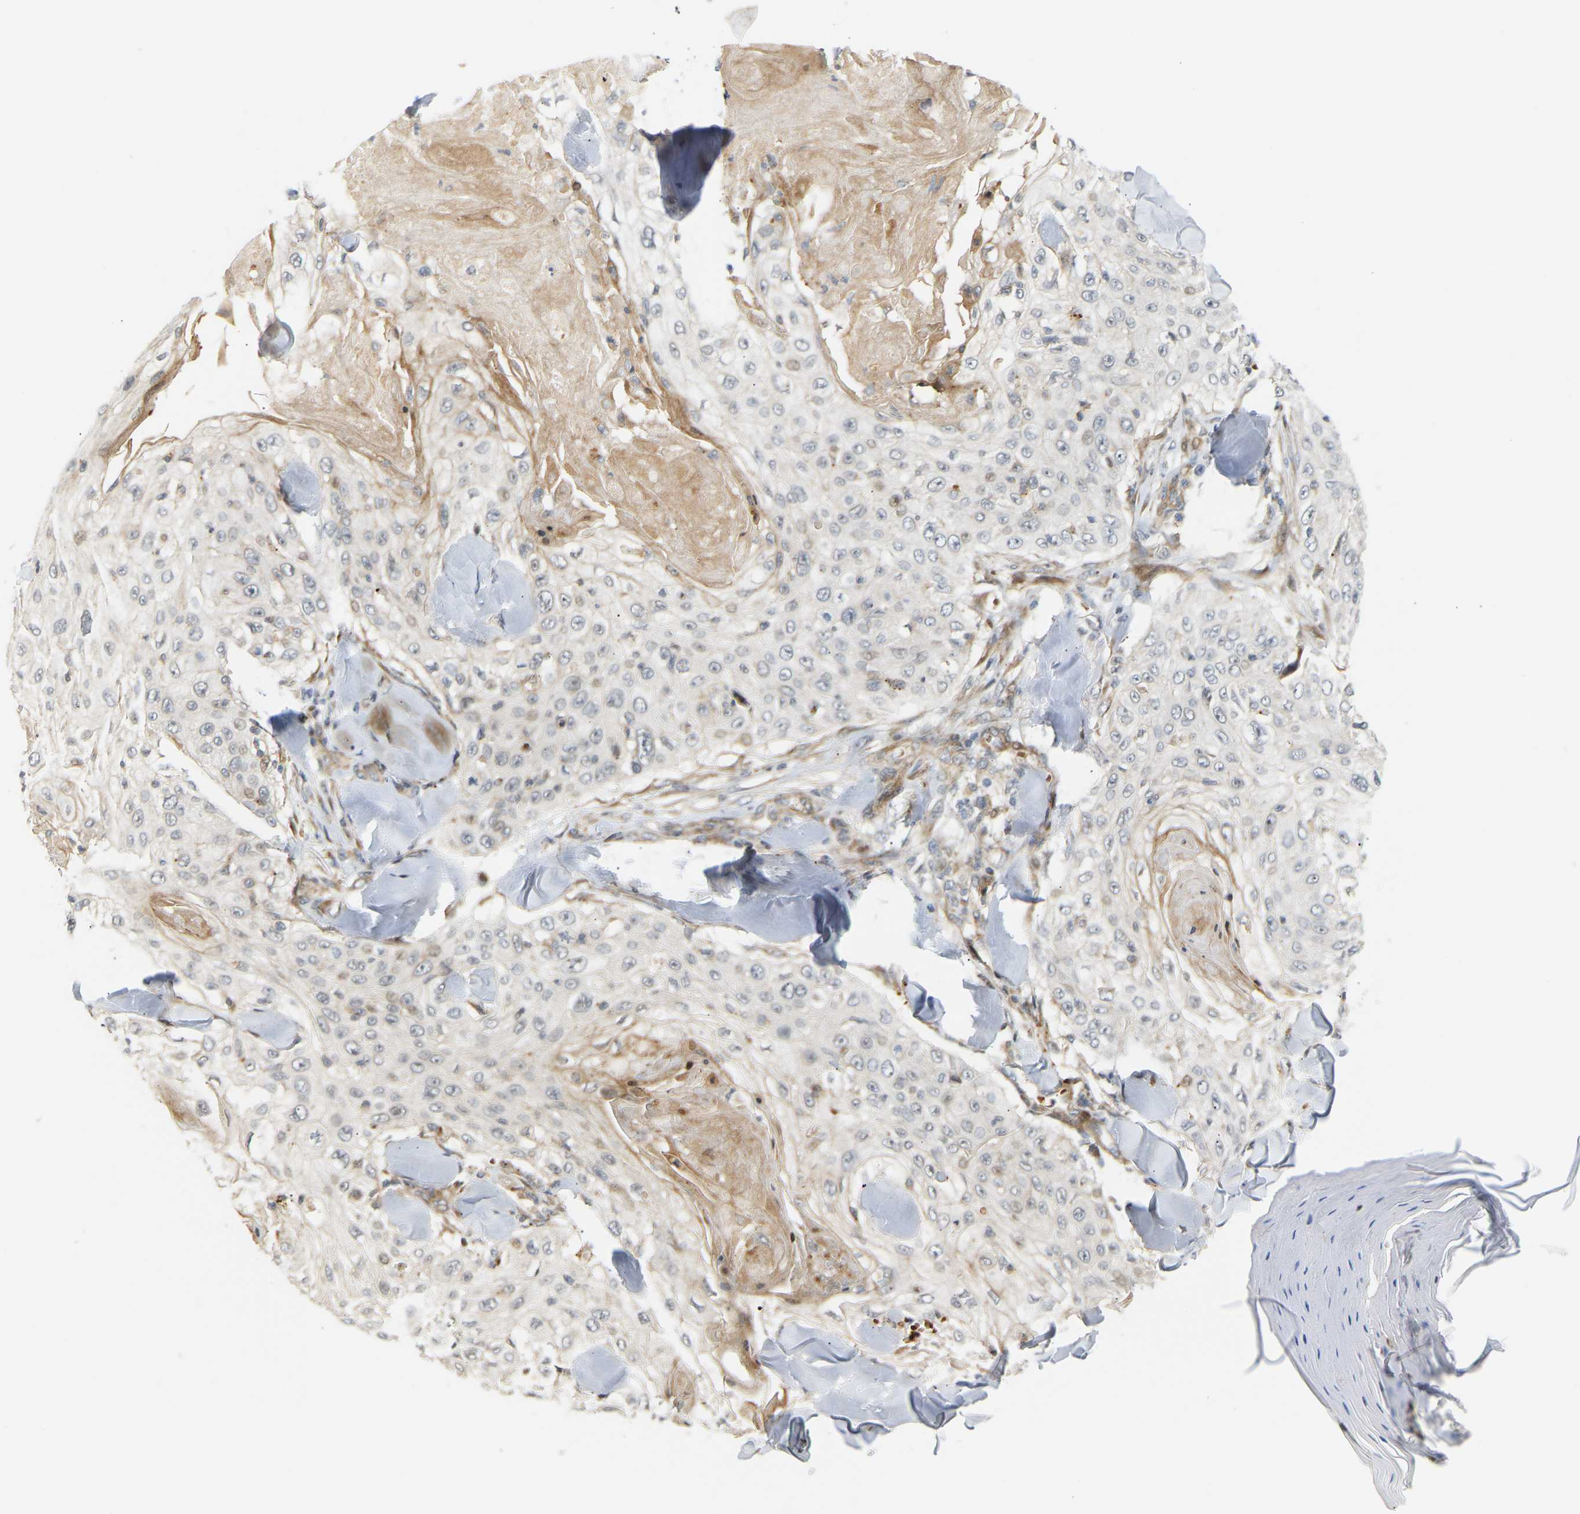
{"staining": {"intensity": "negative", "quantity": "none", "location": "none"}, "tissue": "skin cancer", "cell_type": "Tumor cells", "image_type": "cancer", "snomed": [{"axis": "morphology", "description": "Squamous cell carcinoma, NOS"}, {"axis": "topography", "description": "Skin"}], "caption": "An immunohistochemistry image of skin squamous cell carcinoma is shown. There is no staining in tumor cells of skin squamous cell carcinoma.", "gene": "POGLUT2", "patient": {"sex": "male", "age": 86}}